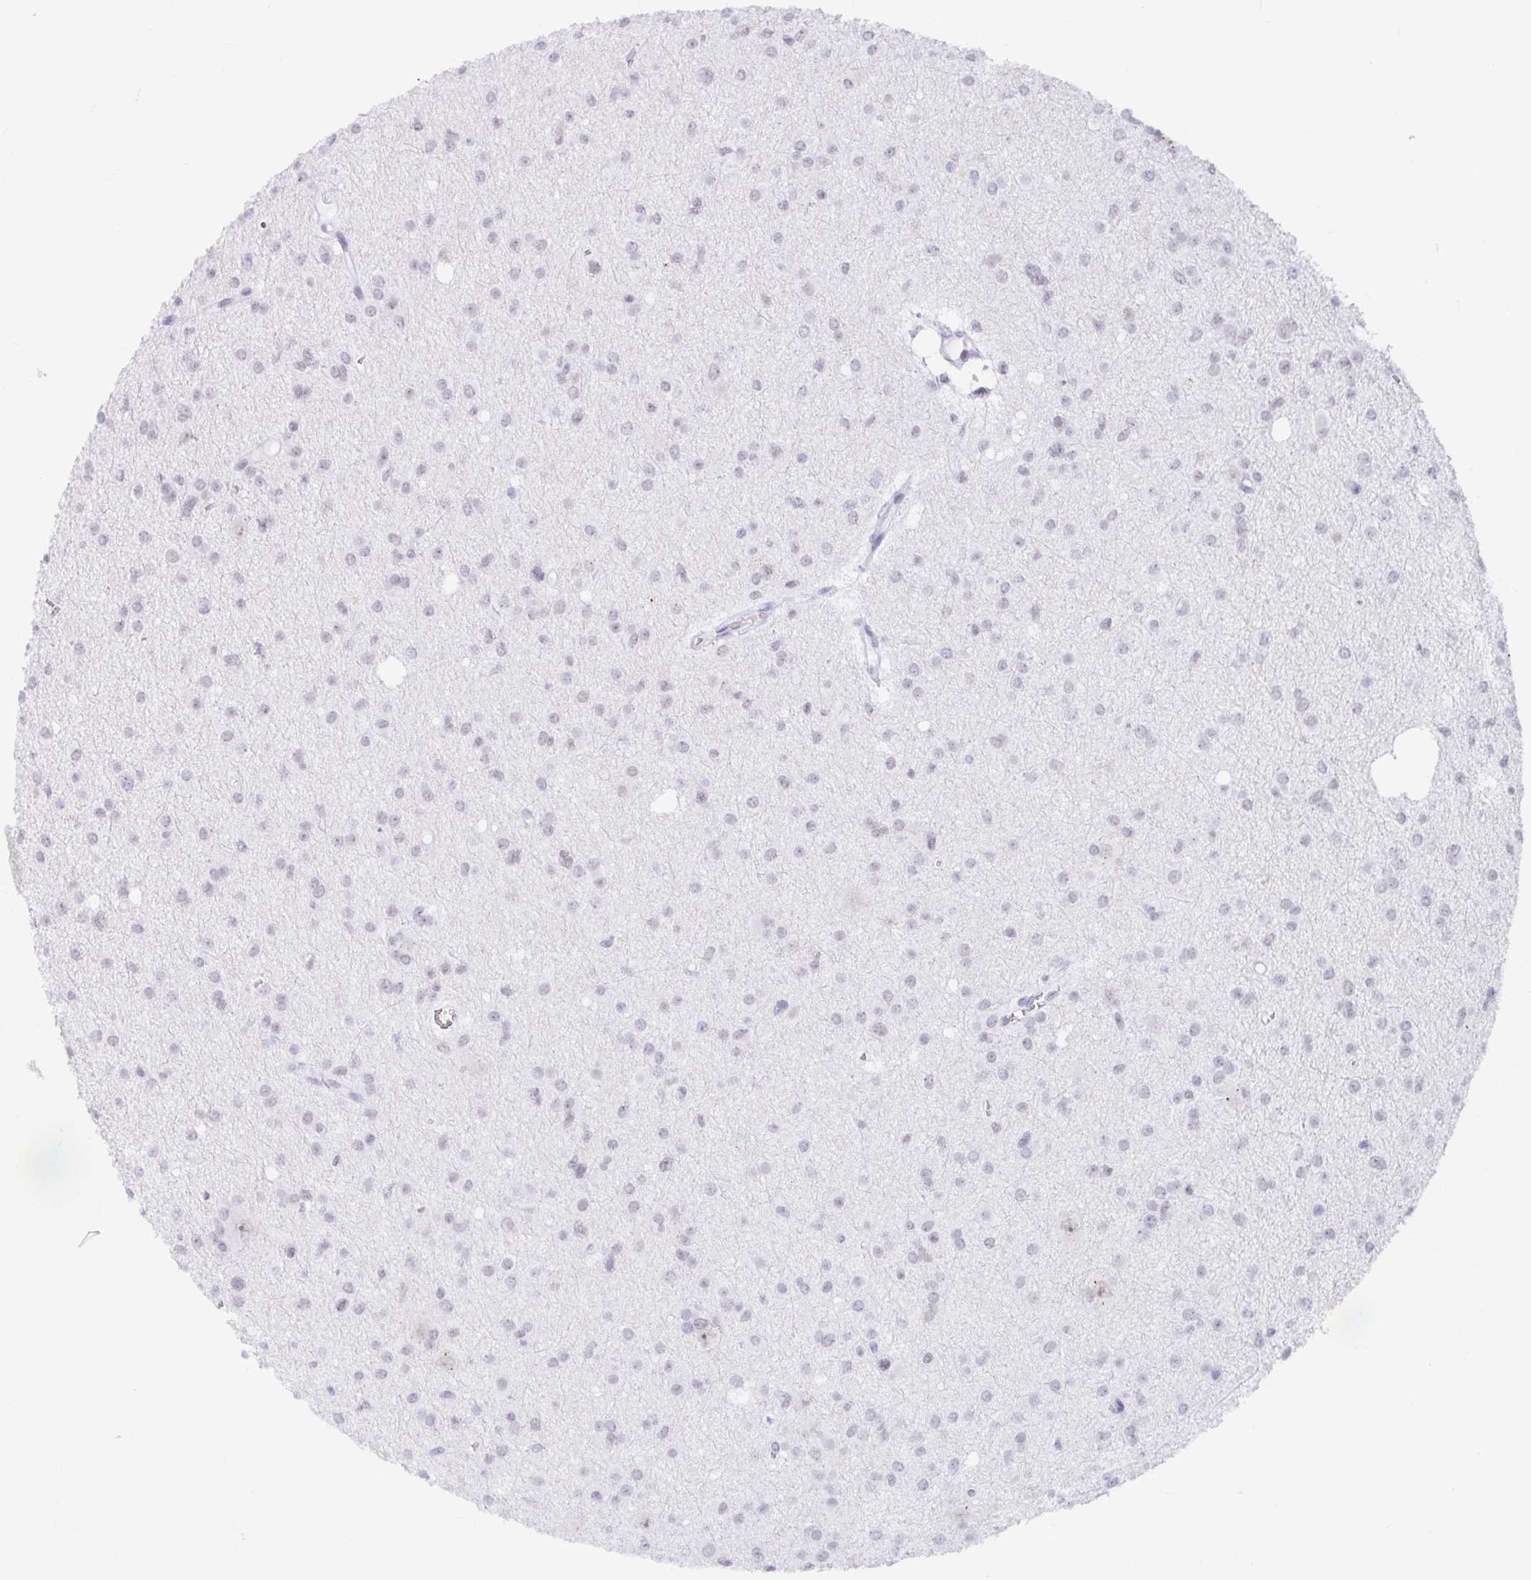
{"staining": {"intensity": "weak", "quantity": "<25%", "location": "nuclear"}, "tissue": "glioma", "cell_type": "Tumor cells", "image_type": "cancer", "snomed": [{"axis": "morphology", "description": "Glioma, malignant, High grade"}, {"axis": "topography", "description": "Brain"}], "caption": "Protein analysis of glioma demonstrates no significant positivity in tumor cells.", "gene": "WDR72", "patient": {"sex": "male", "age": 23}}